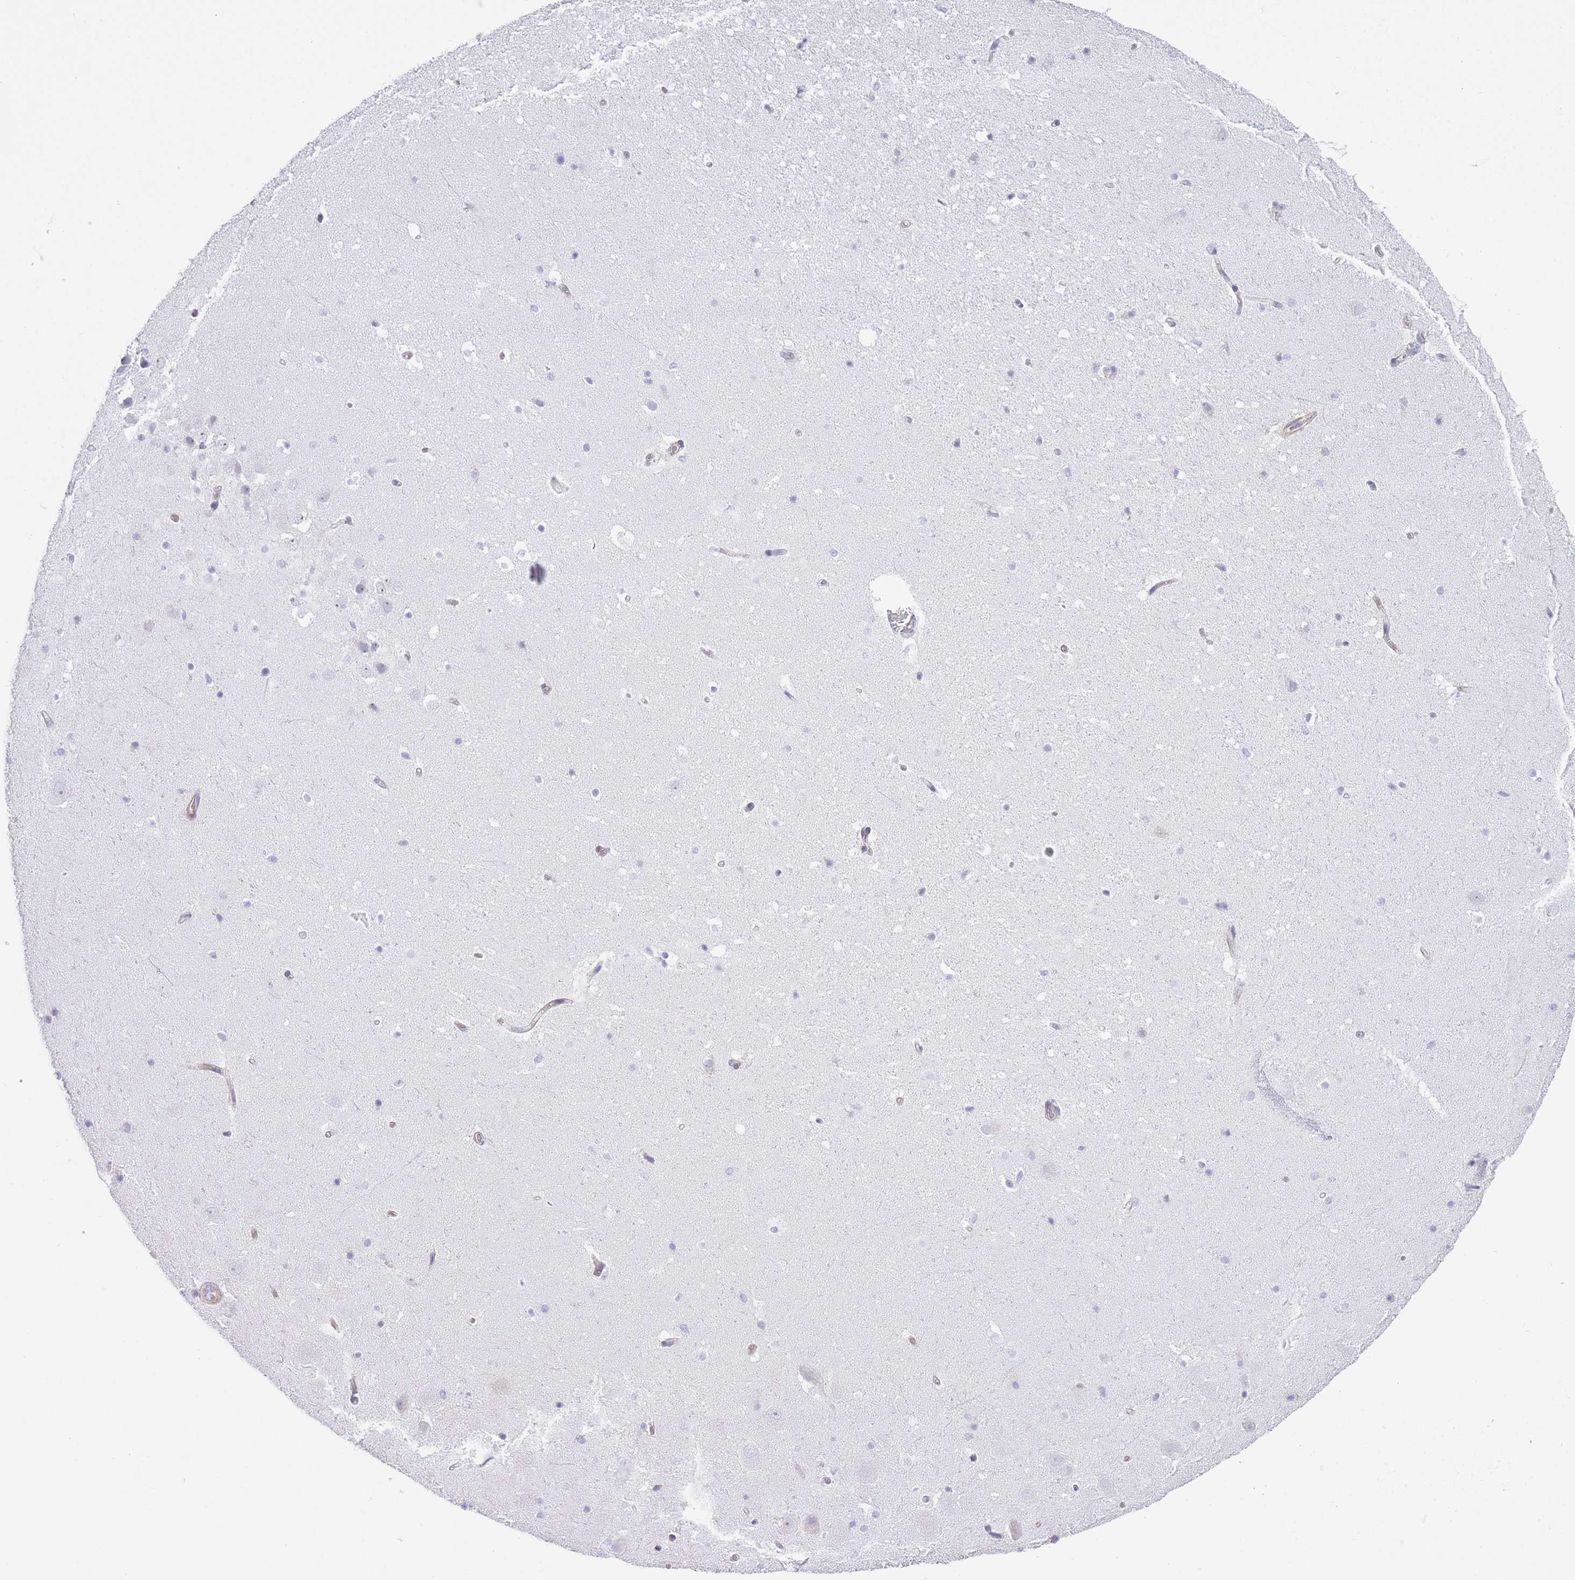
{"staining": {"intensity": "negative", "quantity": "none", "location": "none"}, "tissue": "hippocampus", "cell_type": "Glial cells", "image_type": "normal", "snomed": [{"axis": "morphology", "description": "Normal tissue, NOS"}, {"axis": "topography", "description": "Hippocampus"}], "caption": "Protein analysis of unremarkable hippocampus exhibits no significant positivity in glial cells. Brightfield microscopy of immunohistochemistry stained with DAB (brown) and hematoxylin (blue), captured at high magnification.", "gene": "ENSG00000289258", "patient": {"sex": "male", "age": 37}}